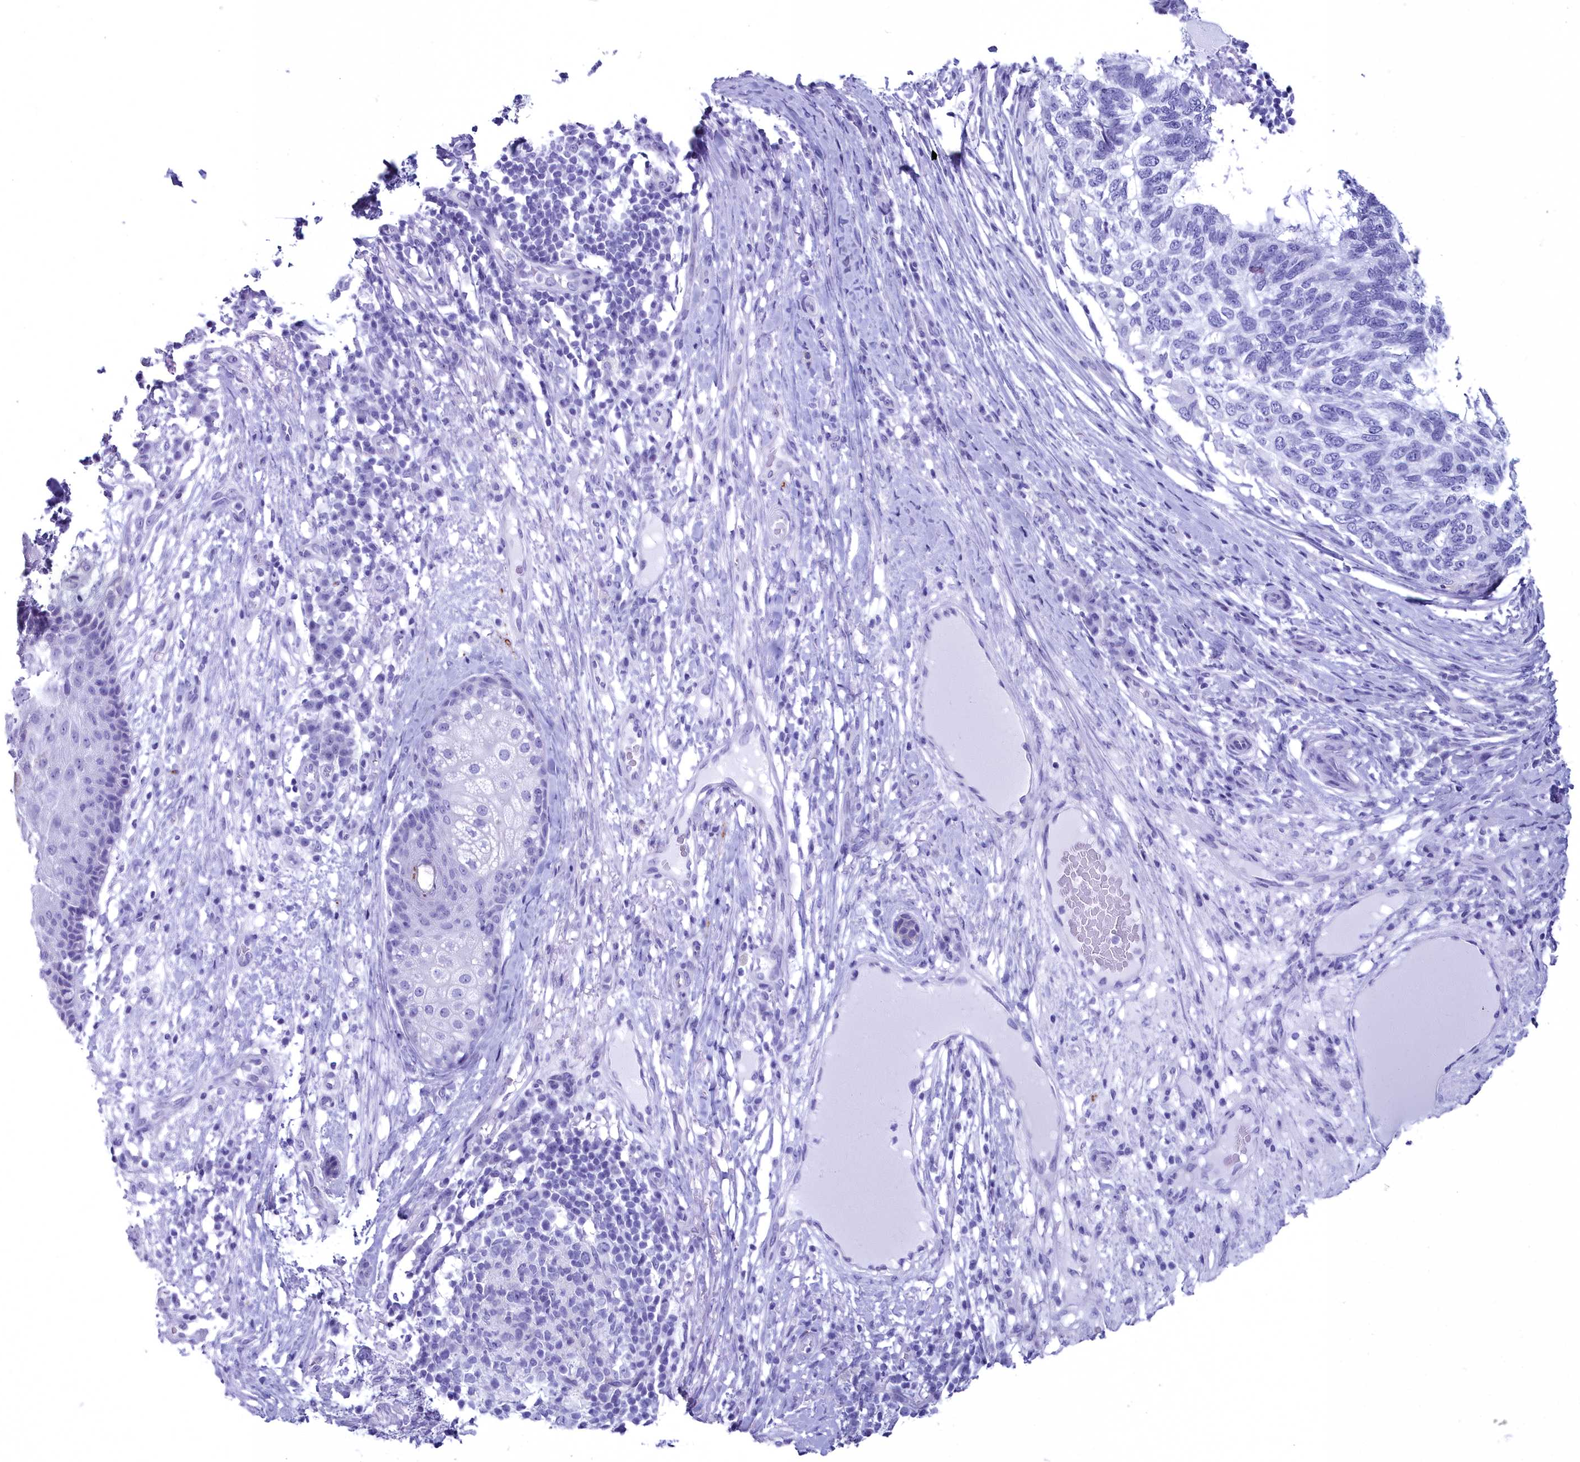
{"staining": {"intensity": "negative", "quantity": "none", "location": "none"}, "tissue": "skin cancer", "cell_type": "Tumor cells", "image_type": "cancer", "snomed": [{"axis": "morphology", "description": "Basal cell carcinoma"}, {"axis": "topography", "description": "Skin"}], "caption": "Immunohistochemistry (IHC) of human skin cancer (basal cell carcinoma) displays no staining in tumor cells.", "gene": "MAP6", "patient": {"sex": "female", "age": 65}}